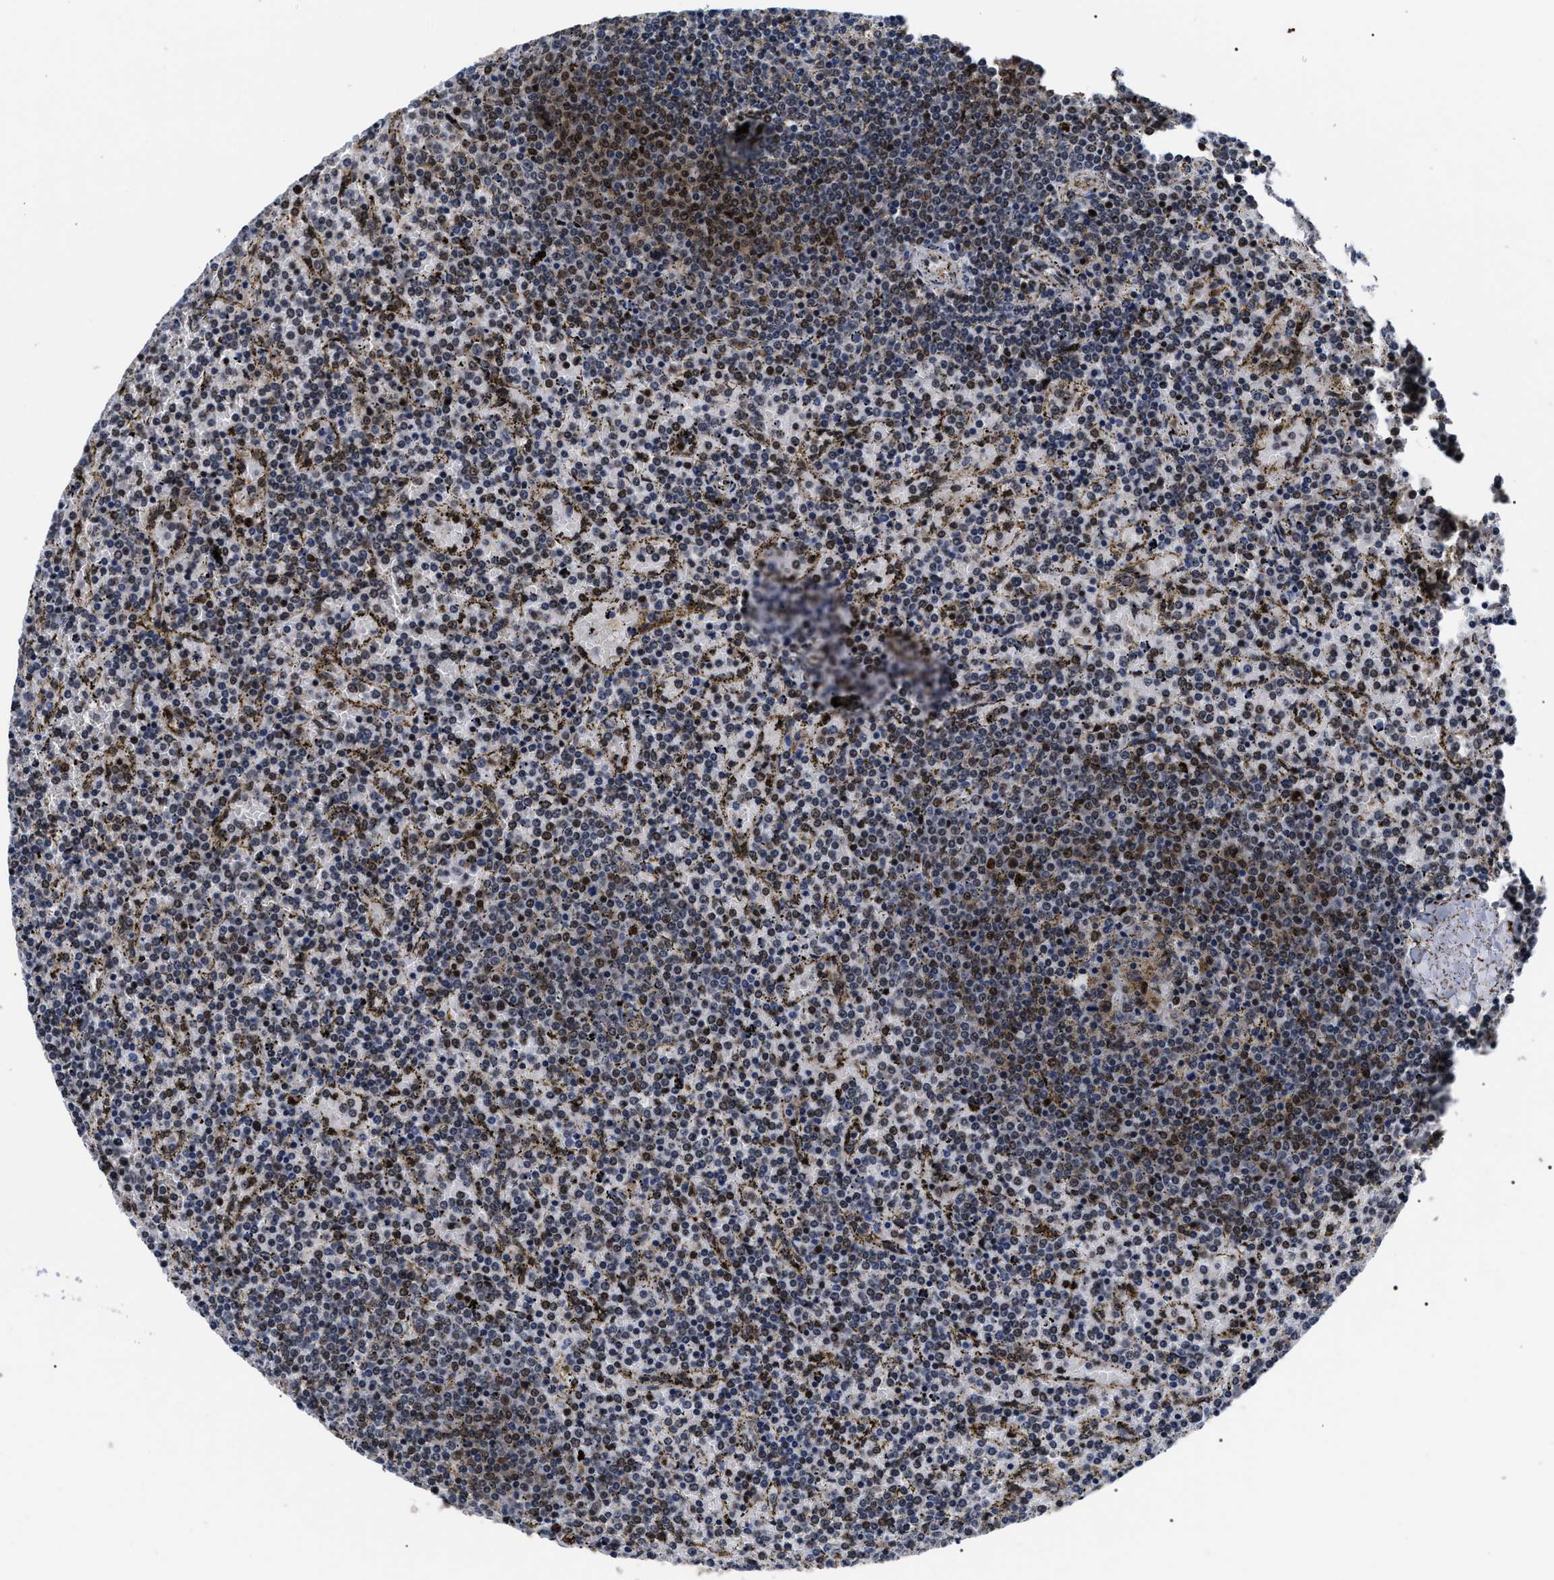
{"staining": {"intensity": "moderate", "quantity": "<25%", "location": "nuclear"}, "tissue": "lymphoma", "cell_type": "Tumor cells", "image_type": "cancer", "snomed": [{"axis": "morphology", "description": "Malignant lymphoma, non-Hodgkin's type, Low grade"}, {"axis": "topography", "description": "Spleen"}], "caption": "Immunohistochemical staining of human lymphoma exhibits low levels of moderate nuclear expression in about <25% of tumor cells.", "gene": "CSNK2A1", "patient": {"sex": "female", "age": 77}}